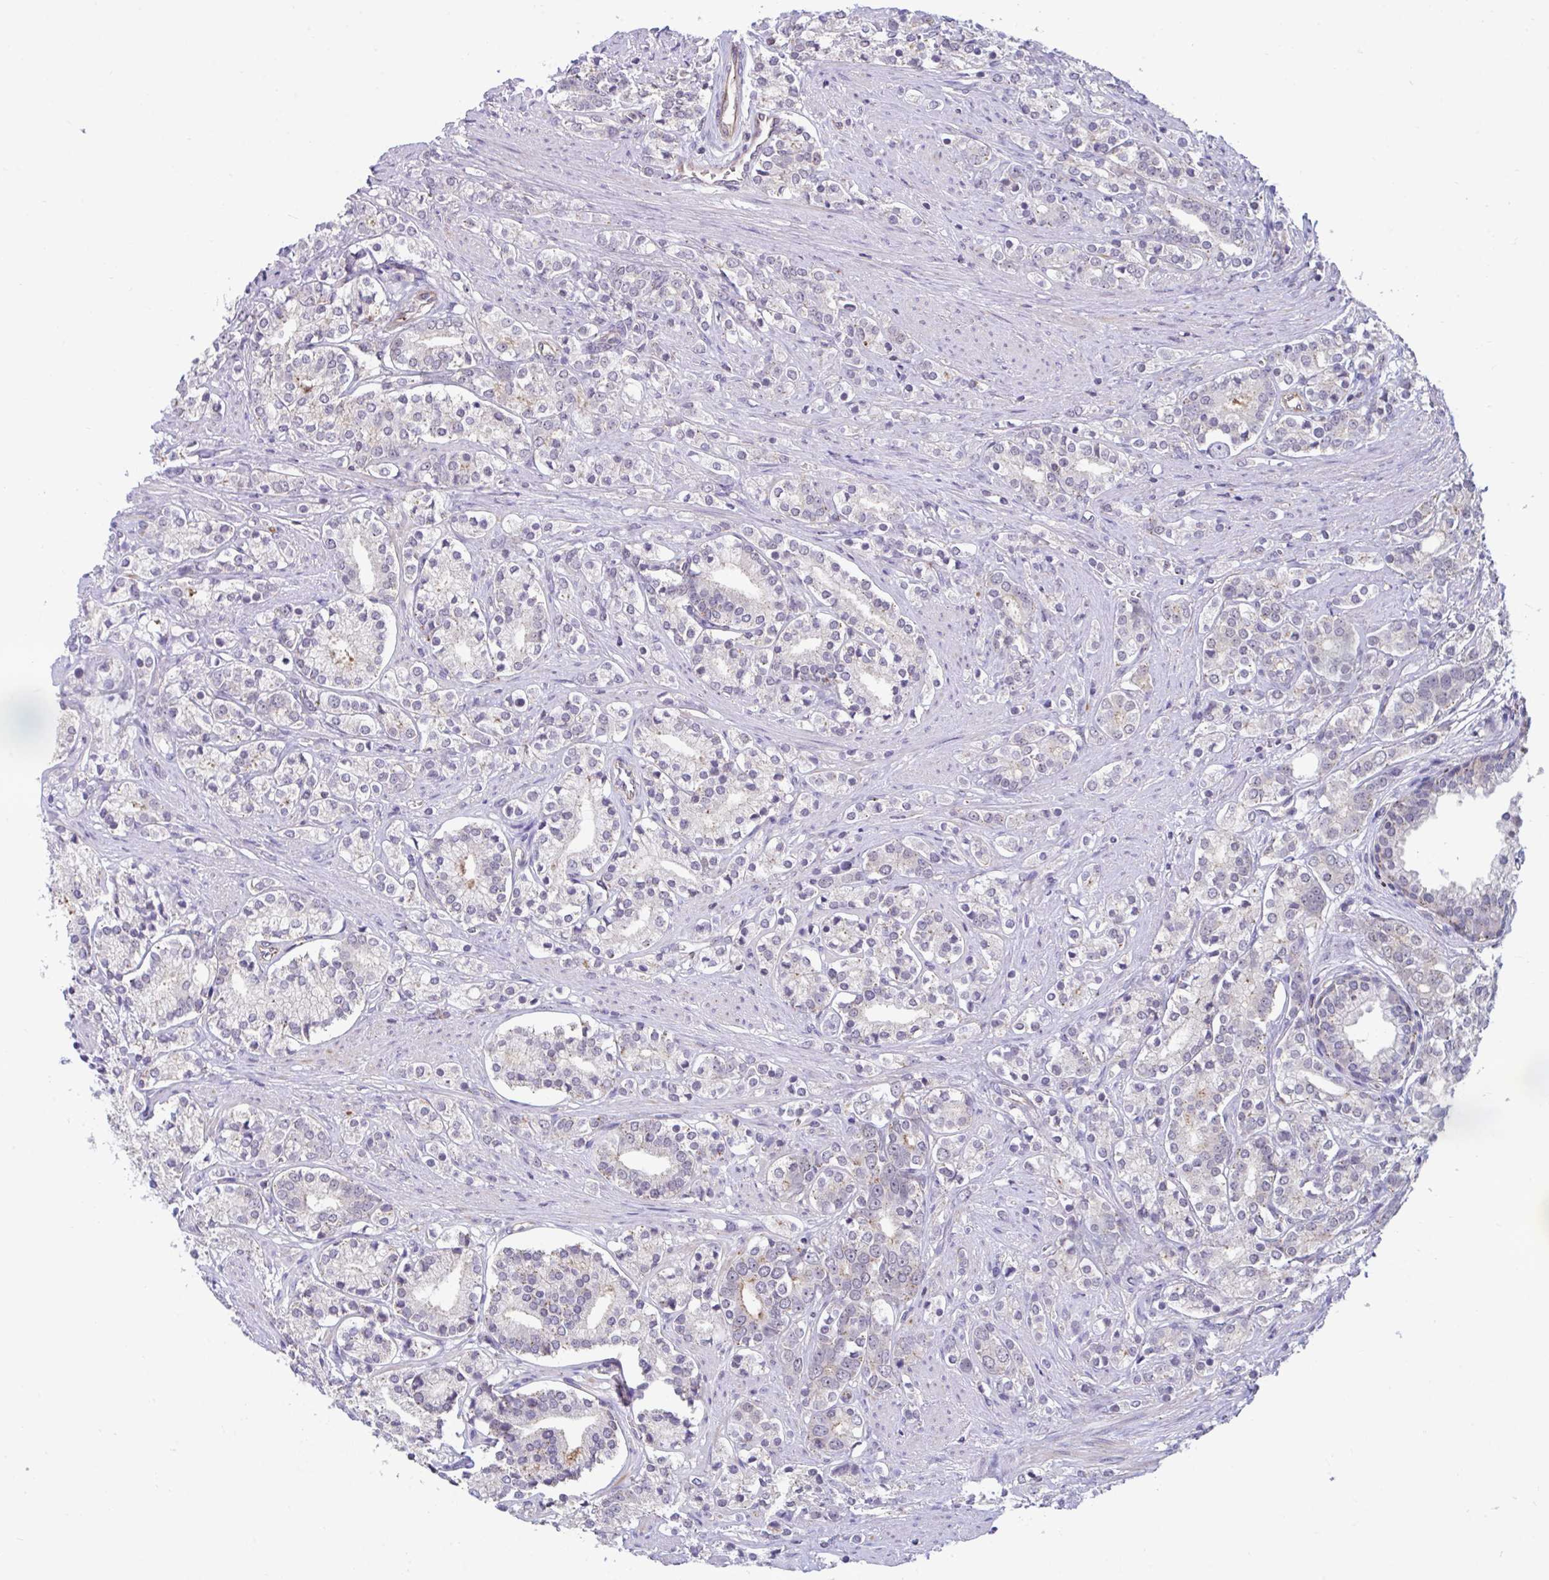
{"staining": {"intensity": "weak", "quantity": "<25%", "location": "cytoplasmic/membranous"}, "tissue": "prostate cancer", "cell_type": "Tumor cells", "image_type": "cancer", "snomed": [{"axis": "morphology", "description": "Adenocarcinoma, High grade"}, {"axis": "topography", "description": "Prostate"}], "caption": "Protein analysis of adenocarcinoma (high-grade) (prostate) demonstrates no significant positivity in tumor cells.", "gene": "IST1", "patient": {"sex": "male", "age": 58}}